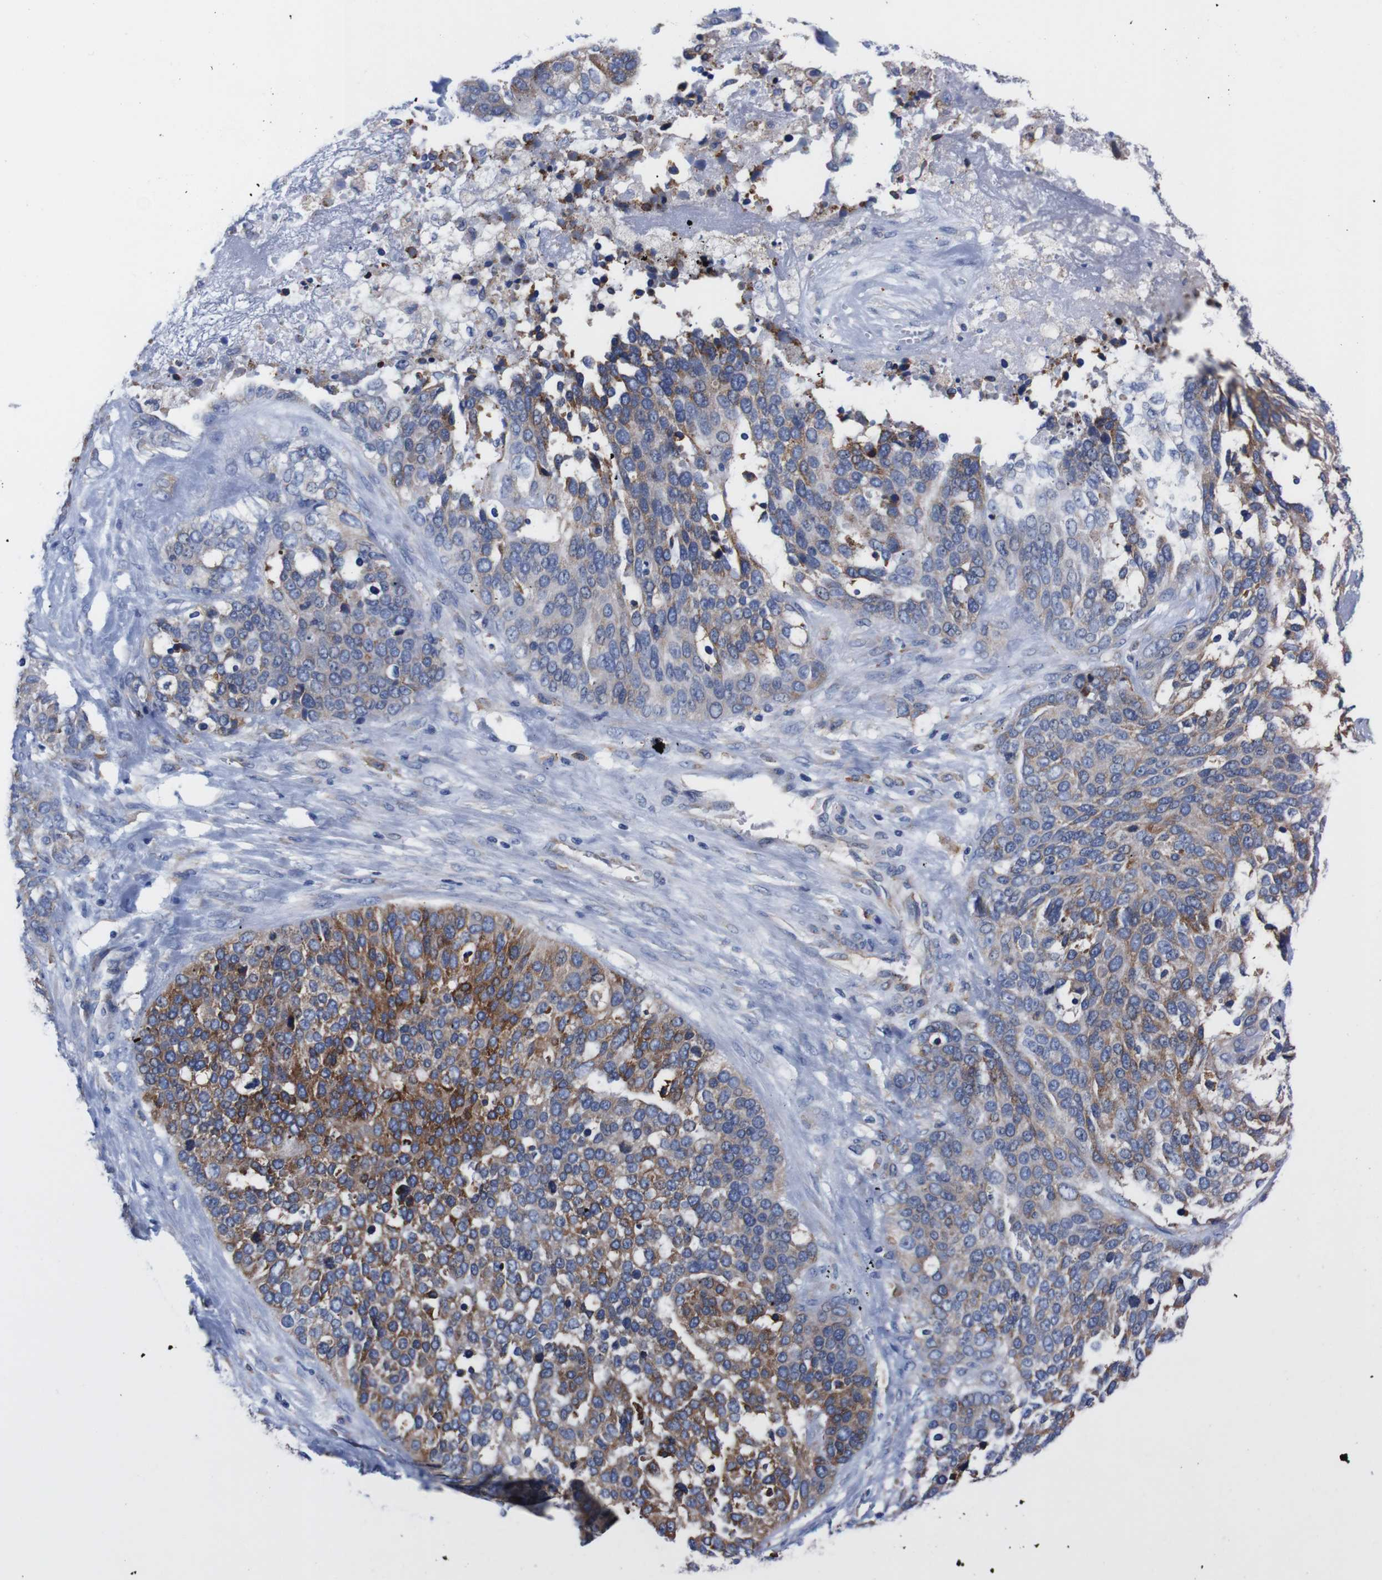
{"staining": {"intensity": "moderate", "quantity": "<25%", "location": "cytoplasmic/membranous"}, "tissue": "ovarian cancer", "cell_type": "Tumor cells", "image_type": "cancer", "snomed": [{"axis": "morphology", "description": "Cystadenocarcinoma, serous, NOS"}, {"axis": "topography", "description": "Ovary"}], "caption": "Ovarian cancer (serous cystadenocarcinoma) stained with DAB (3,3'-diaminobenzidine) immunohistochemistry reveals low levels of moderate cytoplasmic/membranous expression in about <25% of tumor cells. (Stains: DAB in brown, nuclei in blue, Microscopy: brightfield microscopy at high magnification).", "gene": "NEBL", "patient": {"sex": "female", "age": 44}}